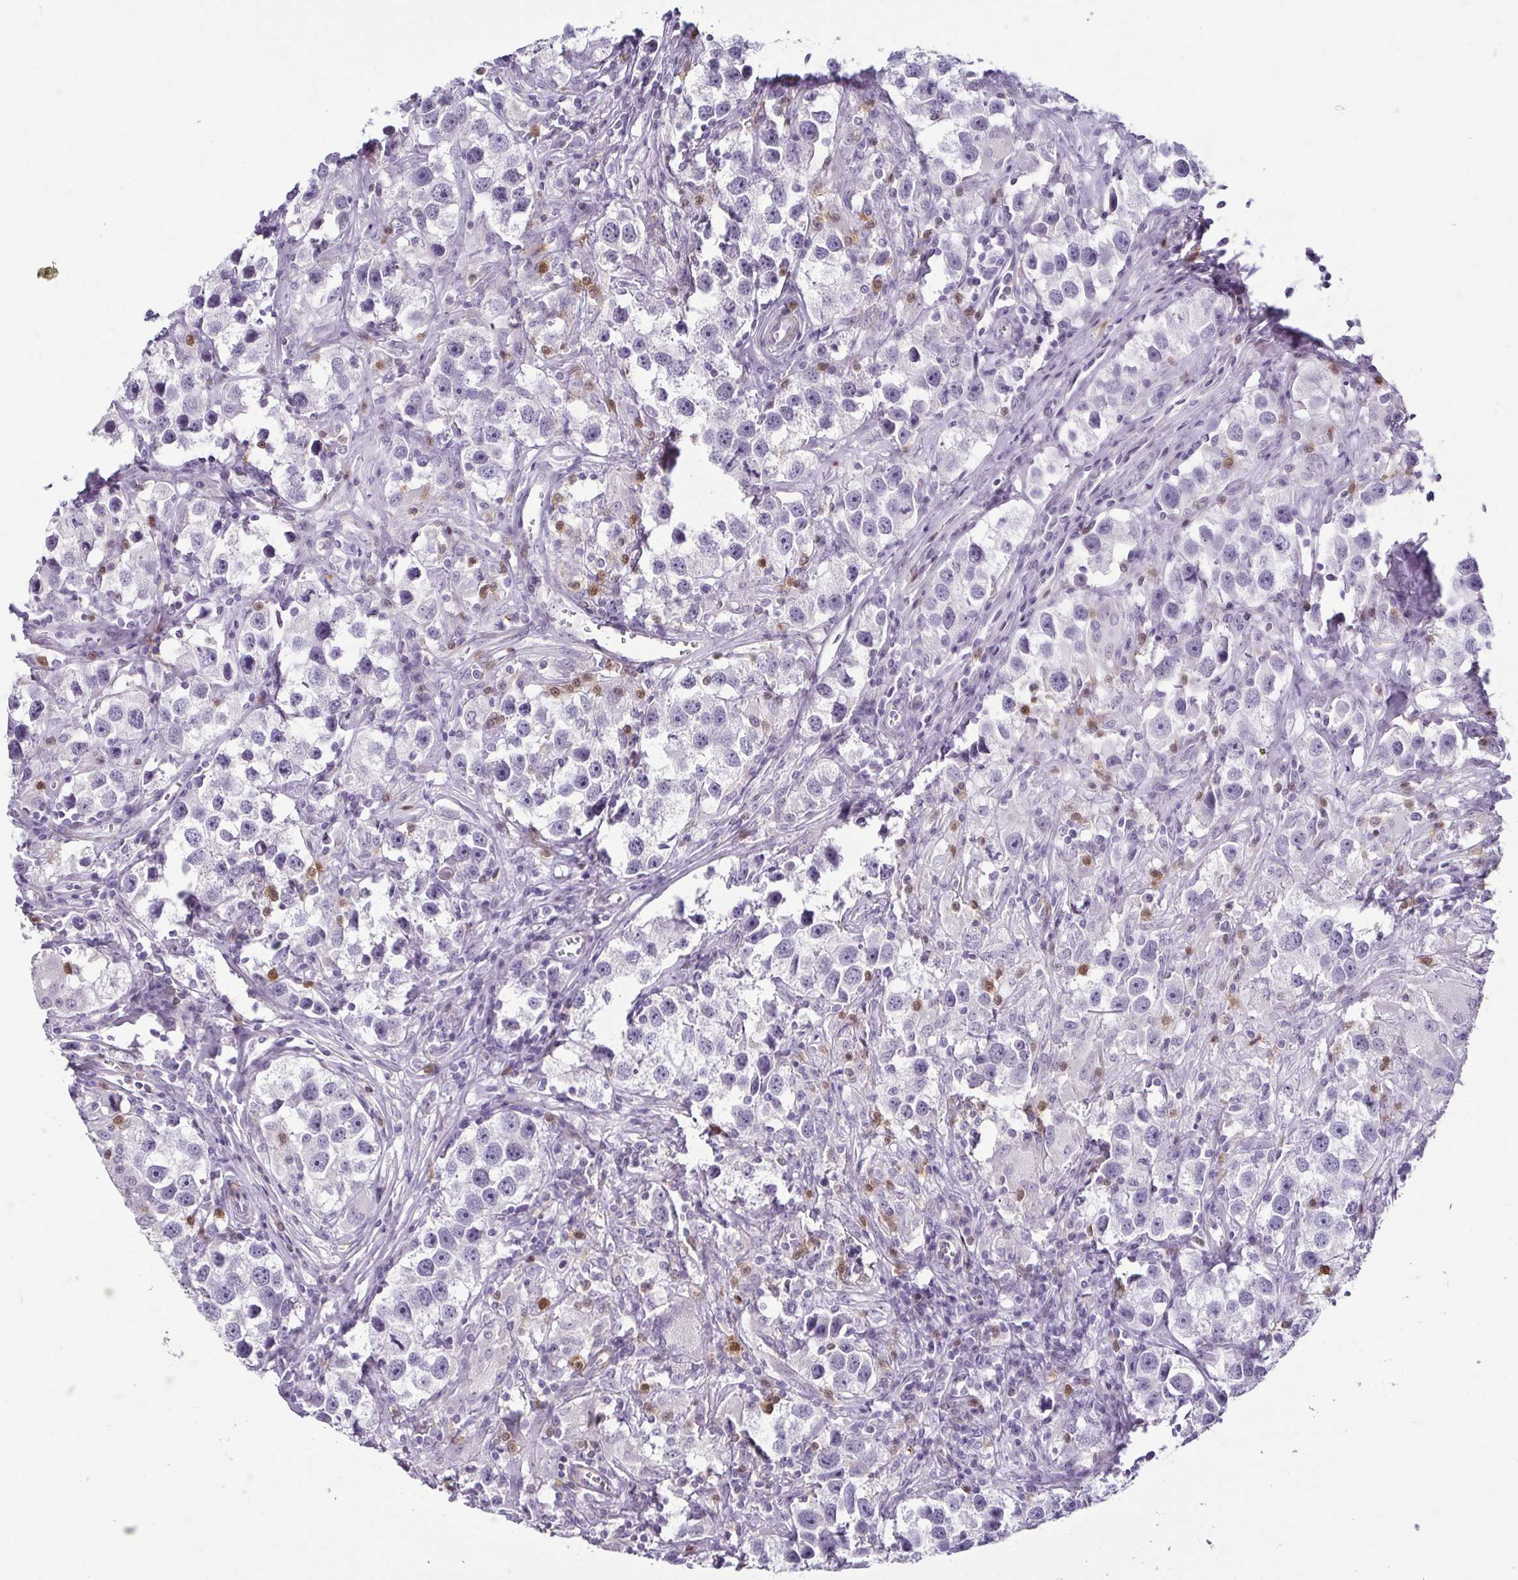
{"staining": {"intensity": "negative", "quantity": "none", "location": "none"}, "tissue": "testis cancer", "cell_type": "Tumor cells", "image_type": "cancer", "snomed": [{"axis": "morphology", "description": "Seminoma, NOS"}, {"axis": "topography", "description": "Testis"}], "caption": "A histopathology image of testis cancer (seminoma) stained for a protein exhibits no brown staining in tumor cells. (Brightfield microscopy of DAB (3,3'-diaminobenzidine) immunohistochemistry (IHC) at high magnification).", "gene": "HOPX", "patient": {"sex": "male", "age": 49}}